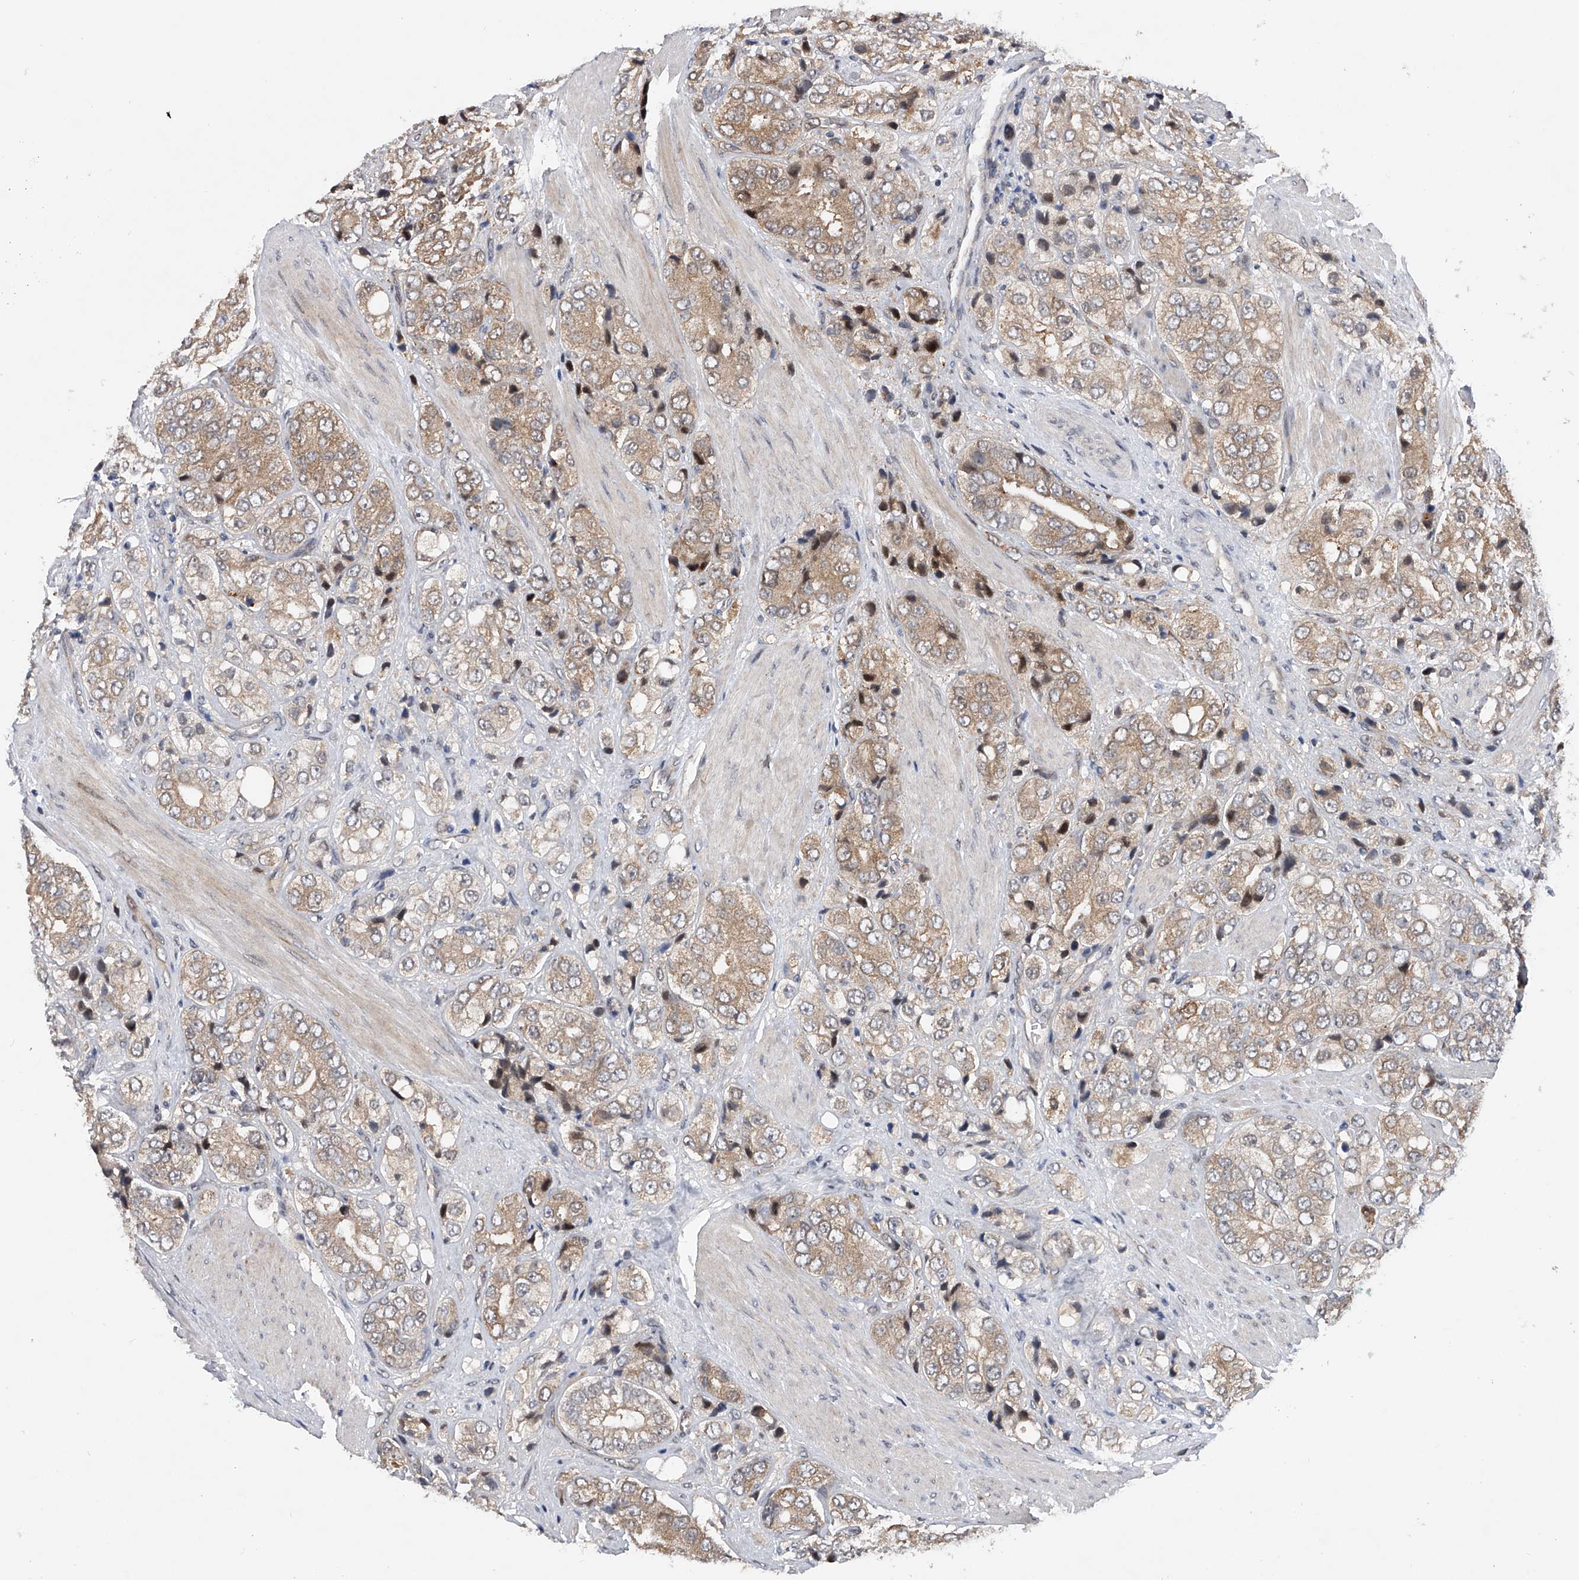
{"staining": {"intensity": "weak", "quantity": ">75%", "location": "cytoplasmic/membranous"}, "tissue": "prostate cancer", "cell_type": "Tumor cells", "image_type": "cancer", "snomed": [{"axis": "morphology", "description": "Adenocarcinoma, High grade"}, {"axis": "topography", "description": "Prostate"}], "caption": "IHC of high-grade adenocarcinoma (prostate) reveals low levels of weak cytoplasmic/membranous positivity in about >75% of tumor cells.", "gene": "RWDD2A", "patient": {"sex": "male", "age": 50}}